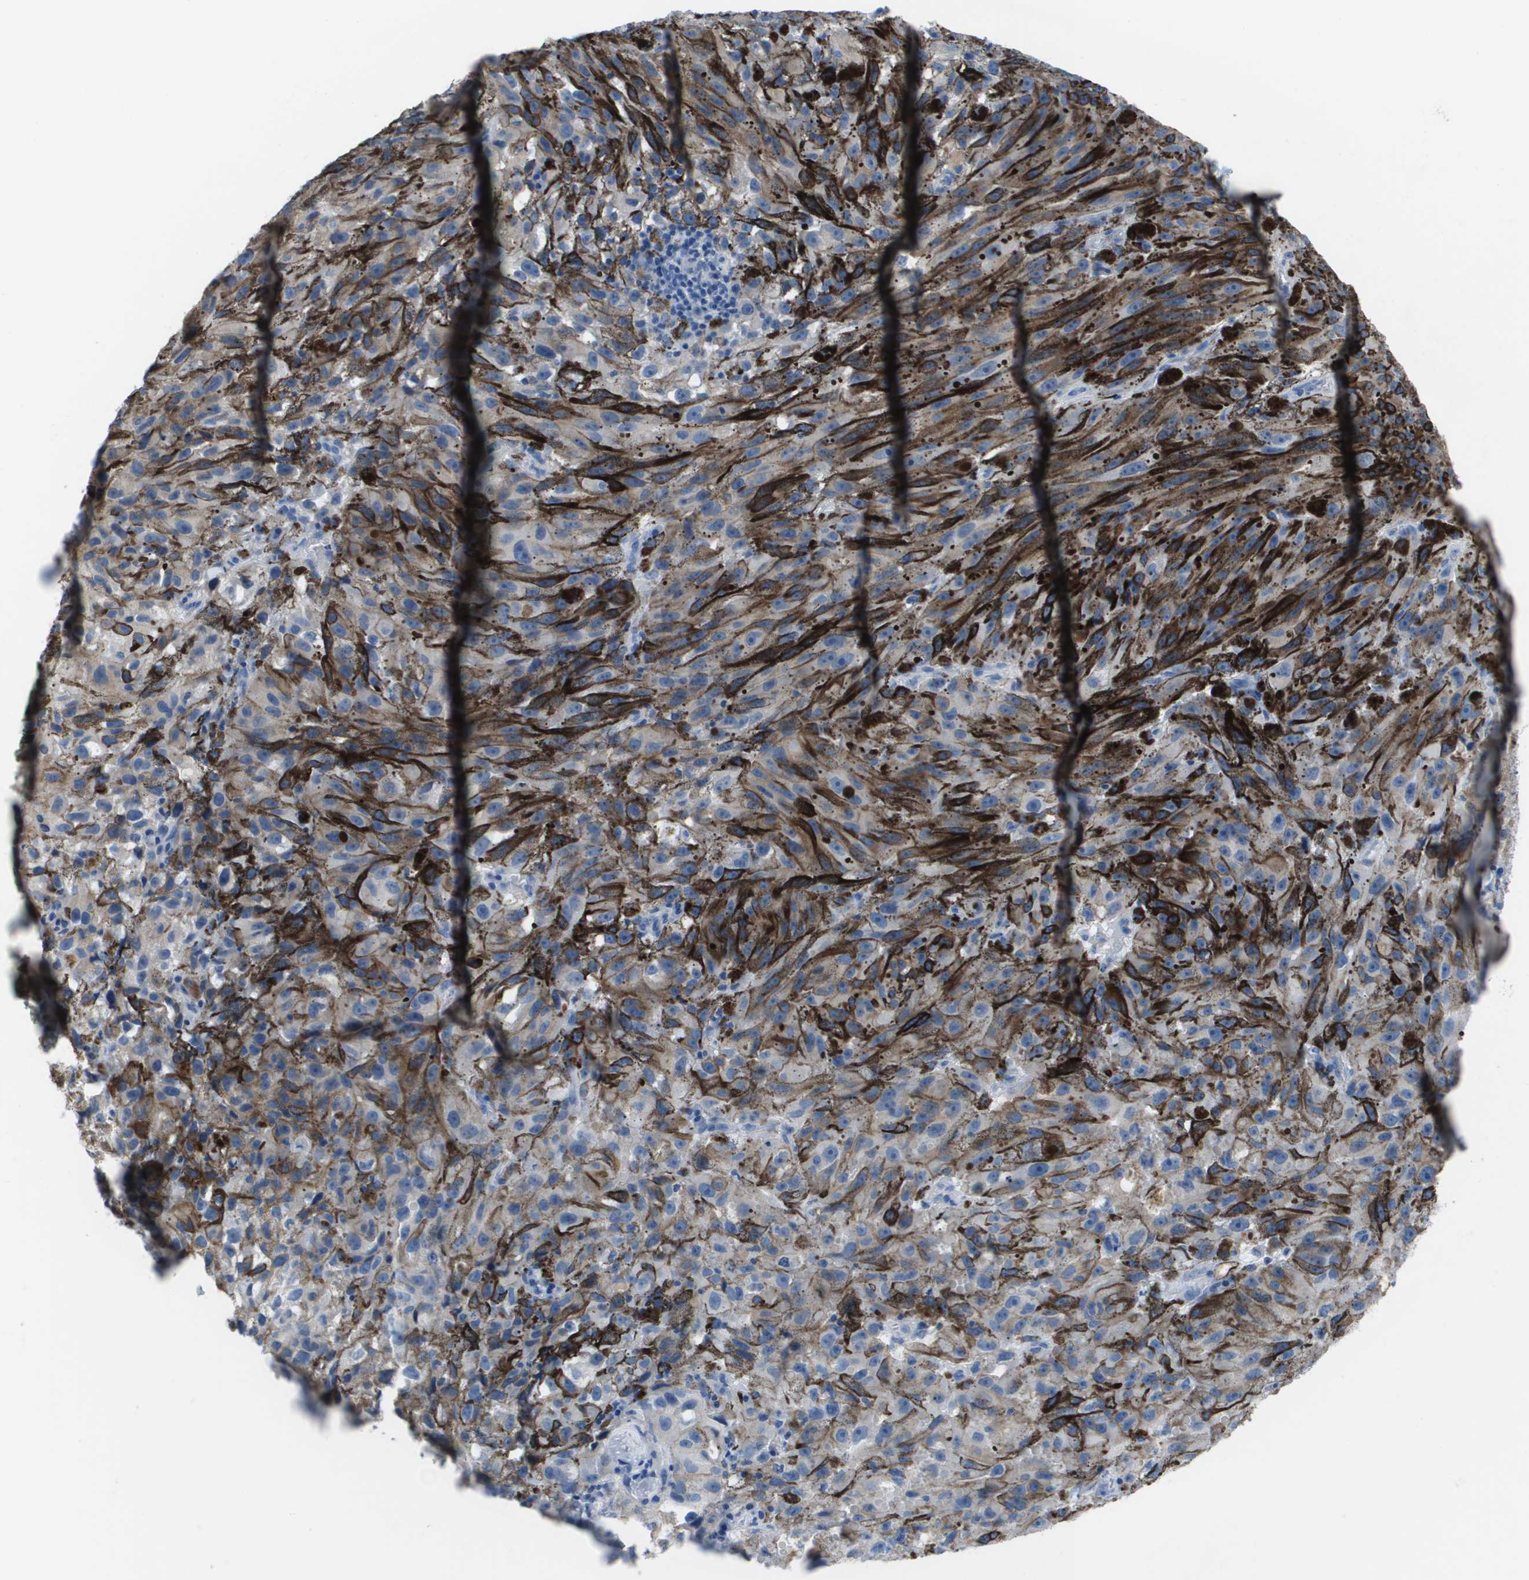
{"staining": {"intensity": "negative", "quantity": "none", "location": "none"}, "tissue": "melanoma", "cell_type": "Tumor cells", "image_type": "cancer", "snomed": [{"axis": "morphology", "description": "Malignant melanoma, NOS"}, {"axis": "topography", "description": "Skin"}], "caption": "Tumor cells show no significant protein staining in malignant melanoma.", "gene": "NCS1", "patient": {"sex": "female", "age": 104}}